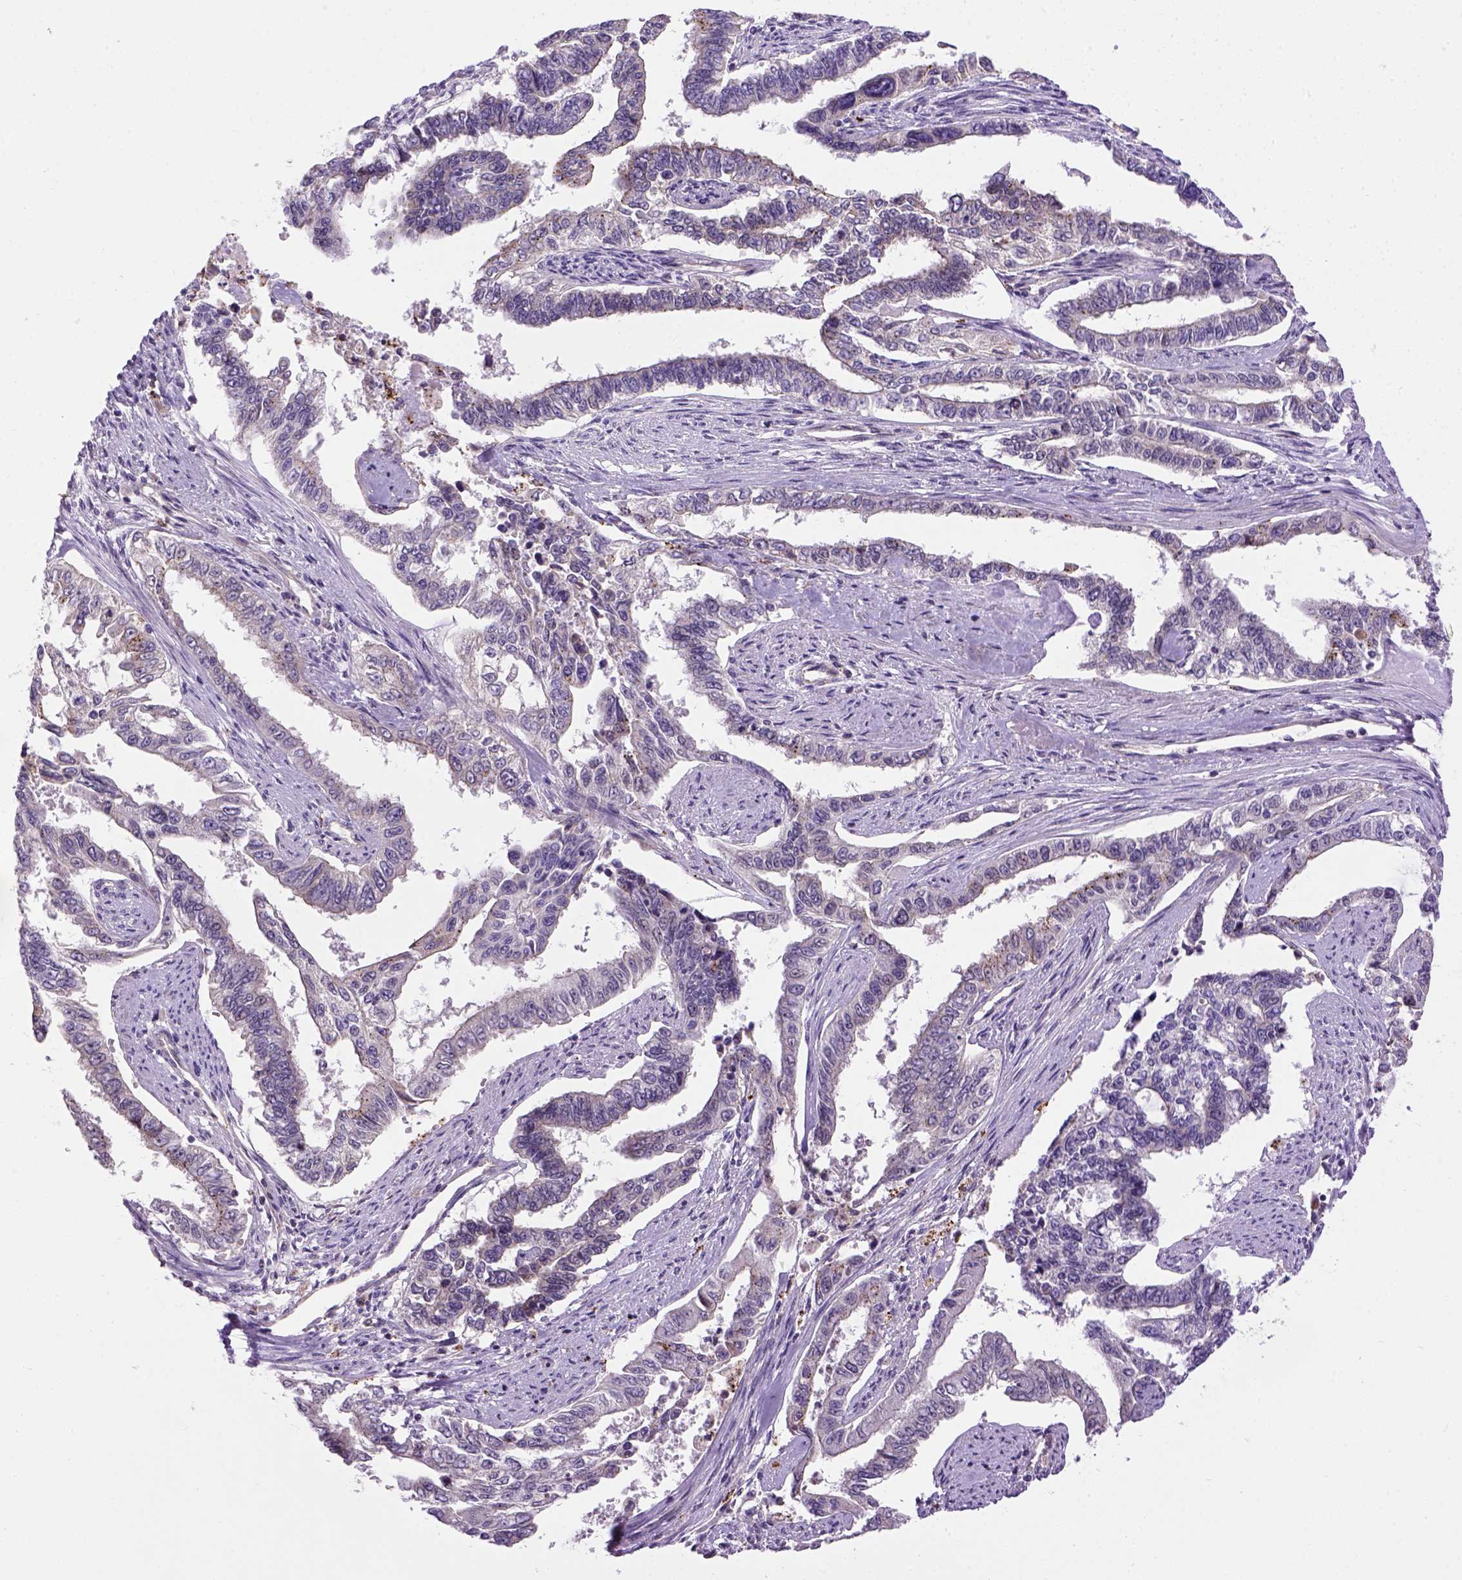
{"staining": {"intensity": "negative", "quantity": "none", "location": "none"}, "tissue": "endometrial cancer", "cell_type": "Tumor cells", "image_type": "cancer", "snomed": [{"axis": "morphology", "description": "Adenocarcinoma, NOS"}, {"axis": "topography", "description": "Uterus"}], "caption": "Immunohistochemical staining of endometrial adenocarcinoma displays no significant expression in tumor cells.", "gene": "KAZN", "patient": {"sex": "female", "age": 59}}